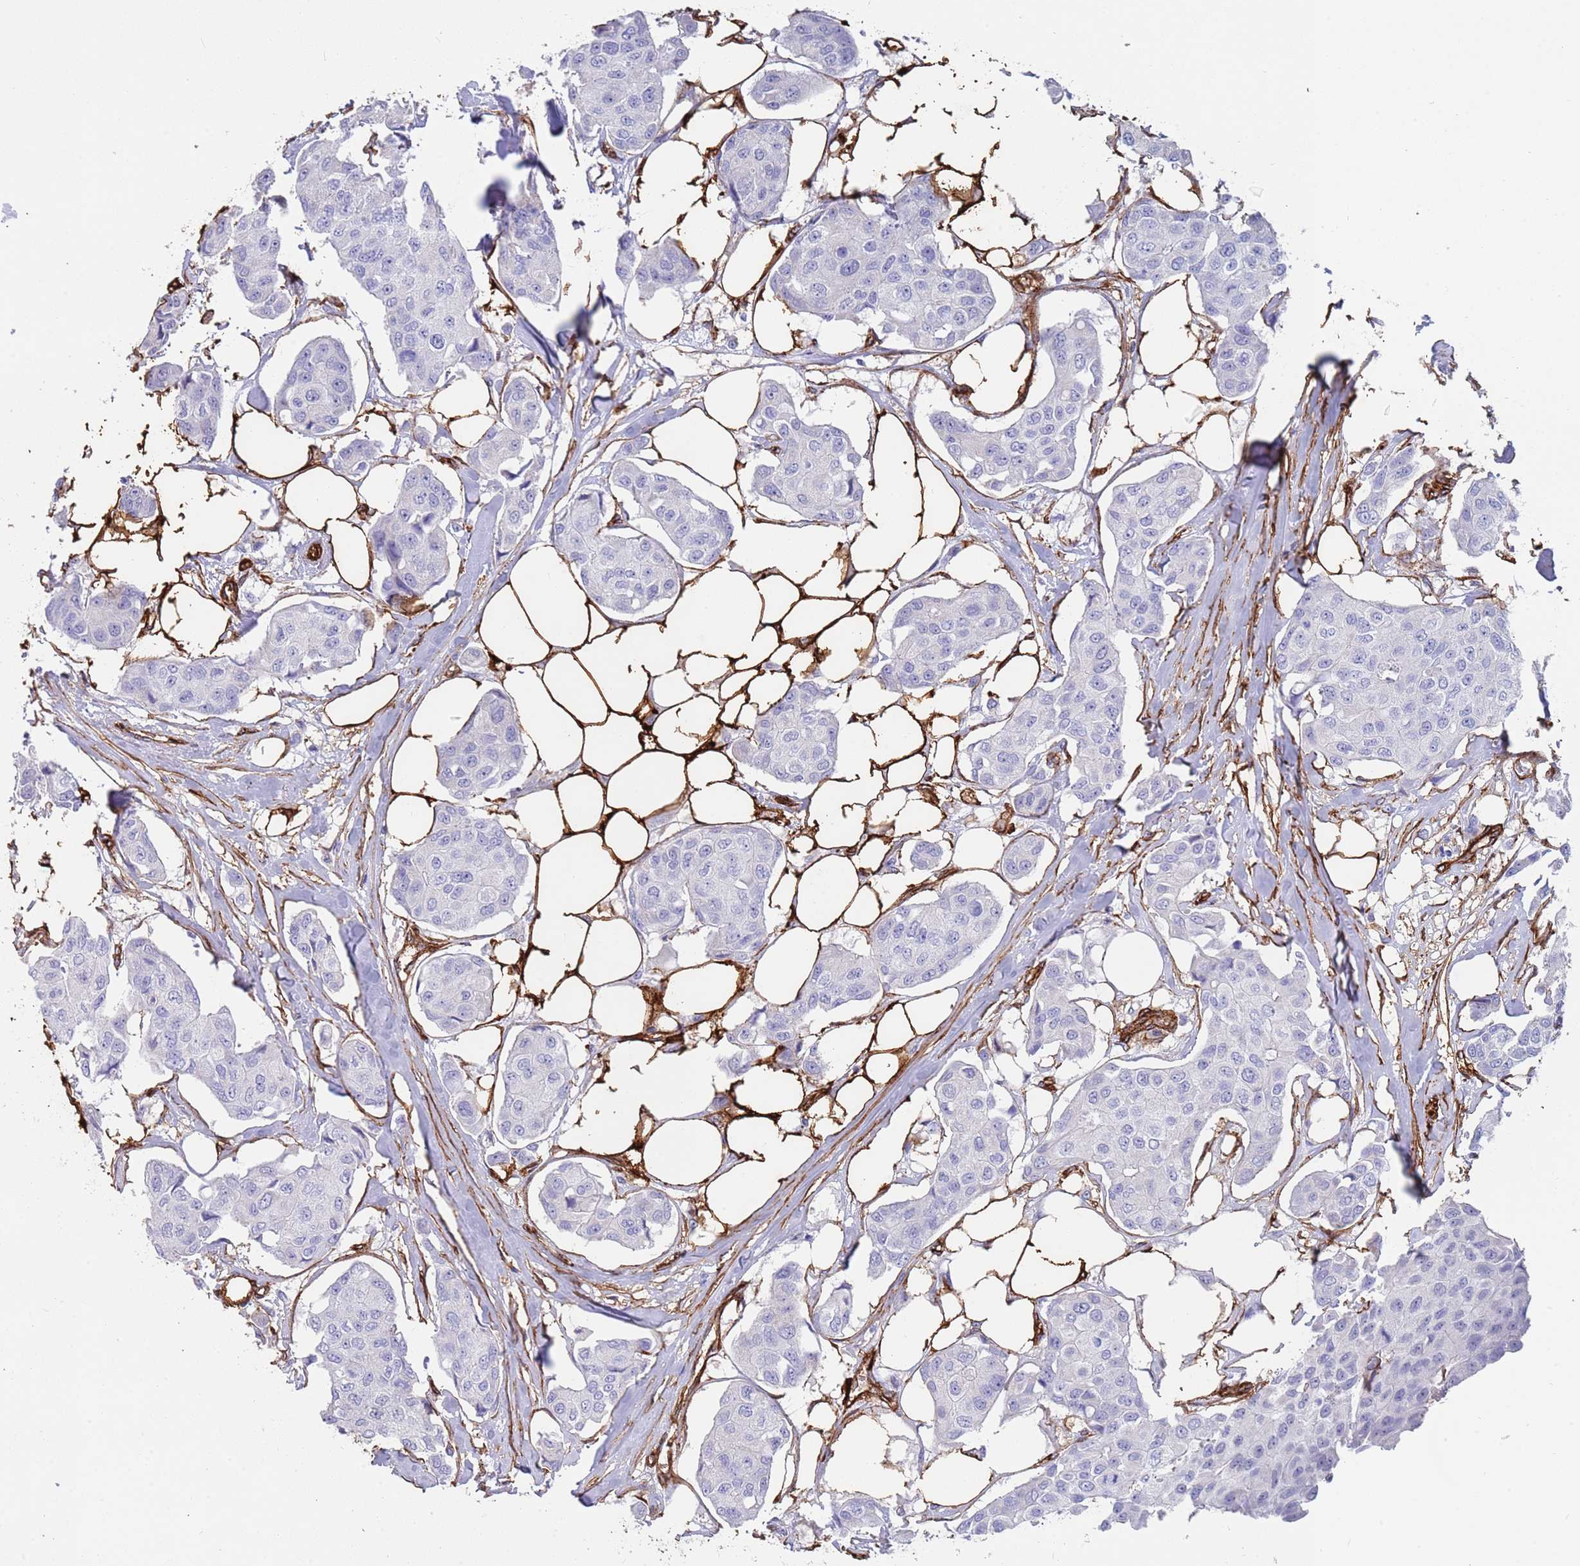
{"staining": {"intensity": "negative", "quantity": "none", "location": "none"}, "tissue": "breast cancer", "cell_type": "Tumor cells", "image_type": "cancer", "snomed": [{"axis": "morphology", "description": "Duct carcinoma"}, {"axis": "topography", "description": "Breast"}, {"axis": "topography", "description": "Lymph node"}], "caption": "This is an IHC histopathology image of intraductal carcinoma (breast). There is no expression in tumor cells.", "gene": "CAV2", "patient": {"sex": "female", "age": 80}}